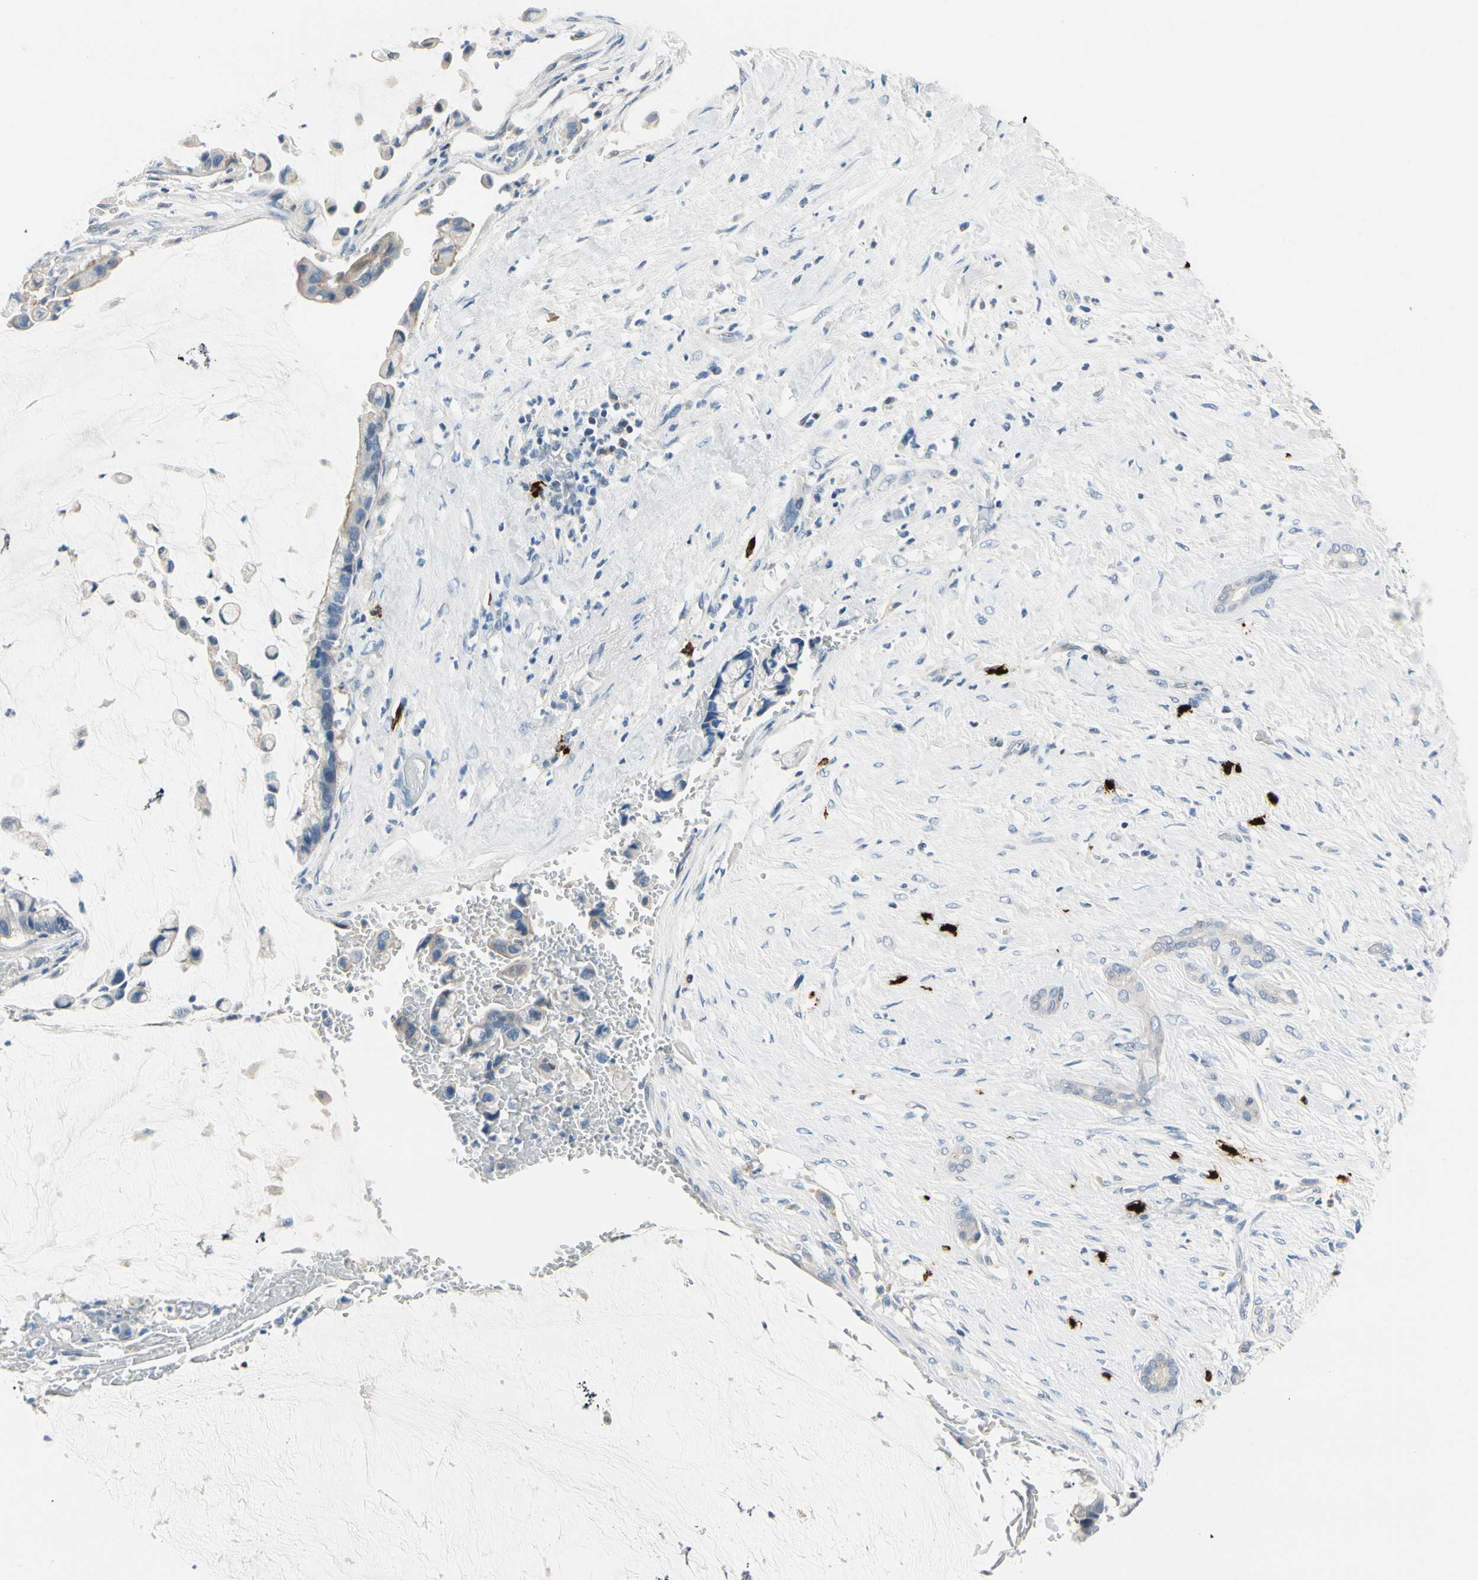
{"staining": {"intensity": "weak", "quantity": "<25%", "location": "cytoplasmic/membranous"}, "tissue": "pancreatic cancer", "cell_type": "Tumor cells", "image_type": "cancer", "snomed": [{"axis": "morphology", "description": "Adenocarcinoma, NOS"}, {"axis": "topography", "description": "Pancreas"}], "caption": "The immunohistochemistry image has no significant staining in tumor cells of pancreatic cancer tissue.", "gene": "CPA3", "patient": {"sex": "male", "age": 41}}